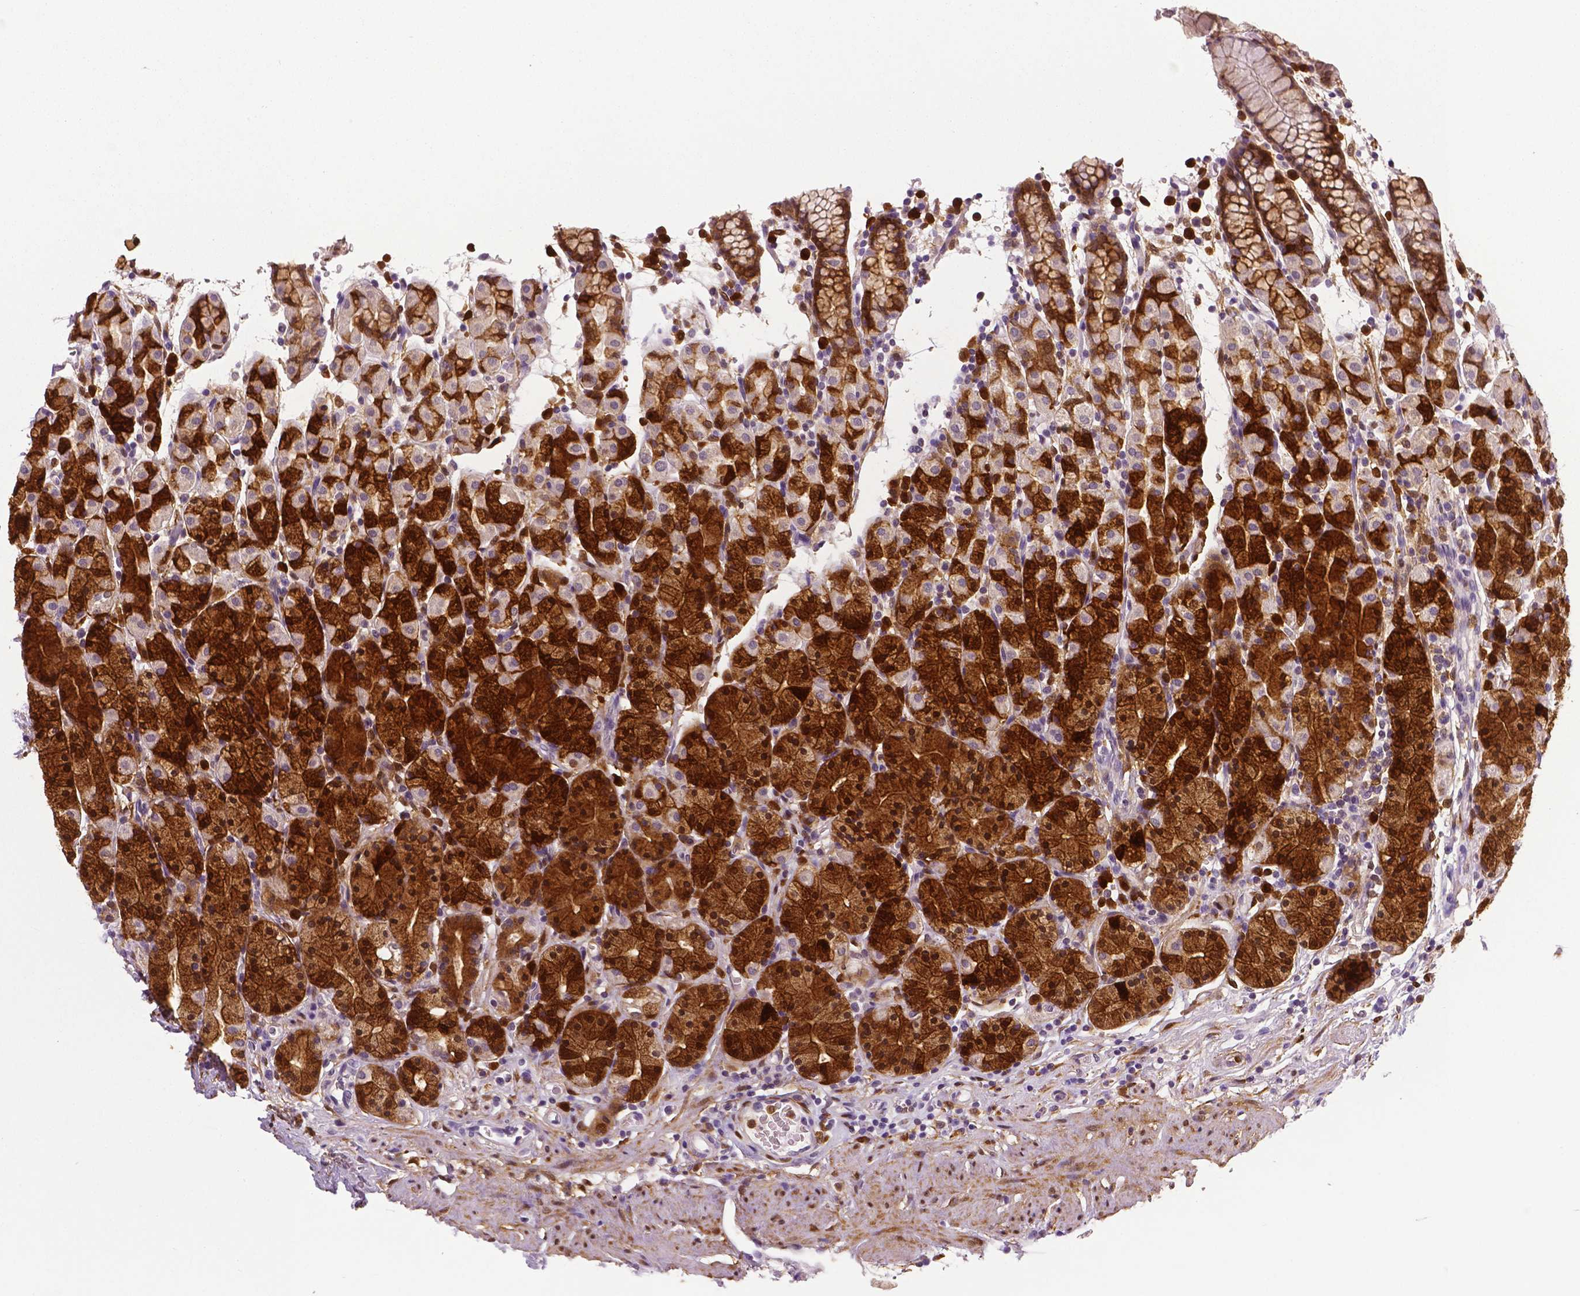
{"staining": {"intensity": "strong", "quantity": ">75%", "location": "cytoplasmic/membranous,nuclear"}, "tissue": "stomach", "cell_type": "Glandular cells", "image_type": "normal", "snomed": [{"axis": "morphology", "description": "Normal tissue, NOS"}, {"axis": "topography", "description": "Stomach, upper"}, {"axis": "topography", "description": "Stomach"}], "caption": "Stomach stained with a brown dye displays strong cytoplasmic/membranous,nuclear positive expression in approximately >75% of glandular cells.", "gene": "PHGDH", "patient": {"sex": "male", "age": 62}}